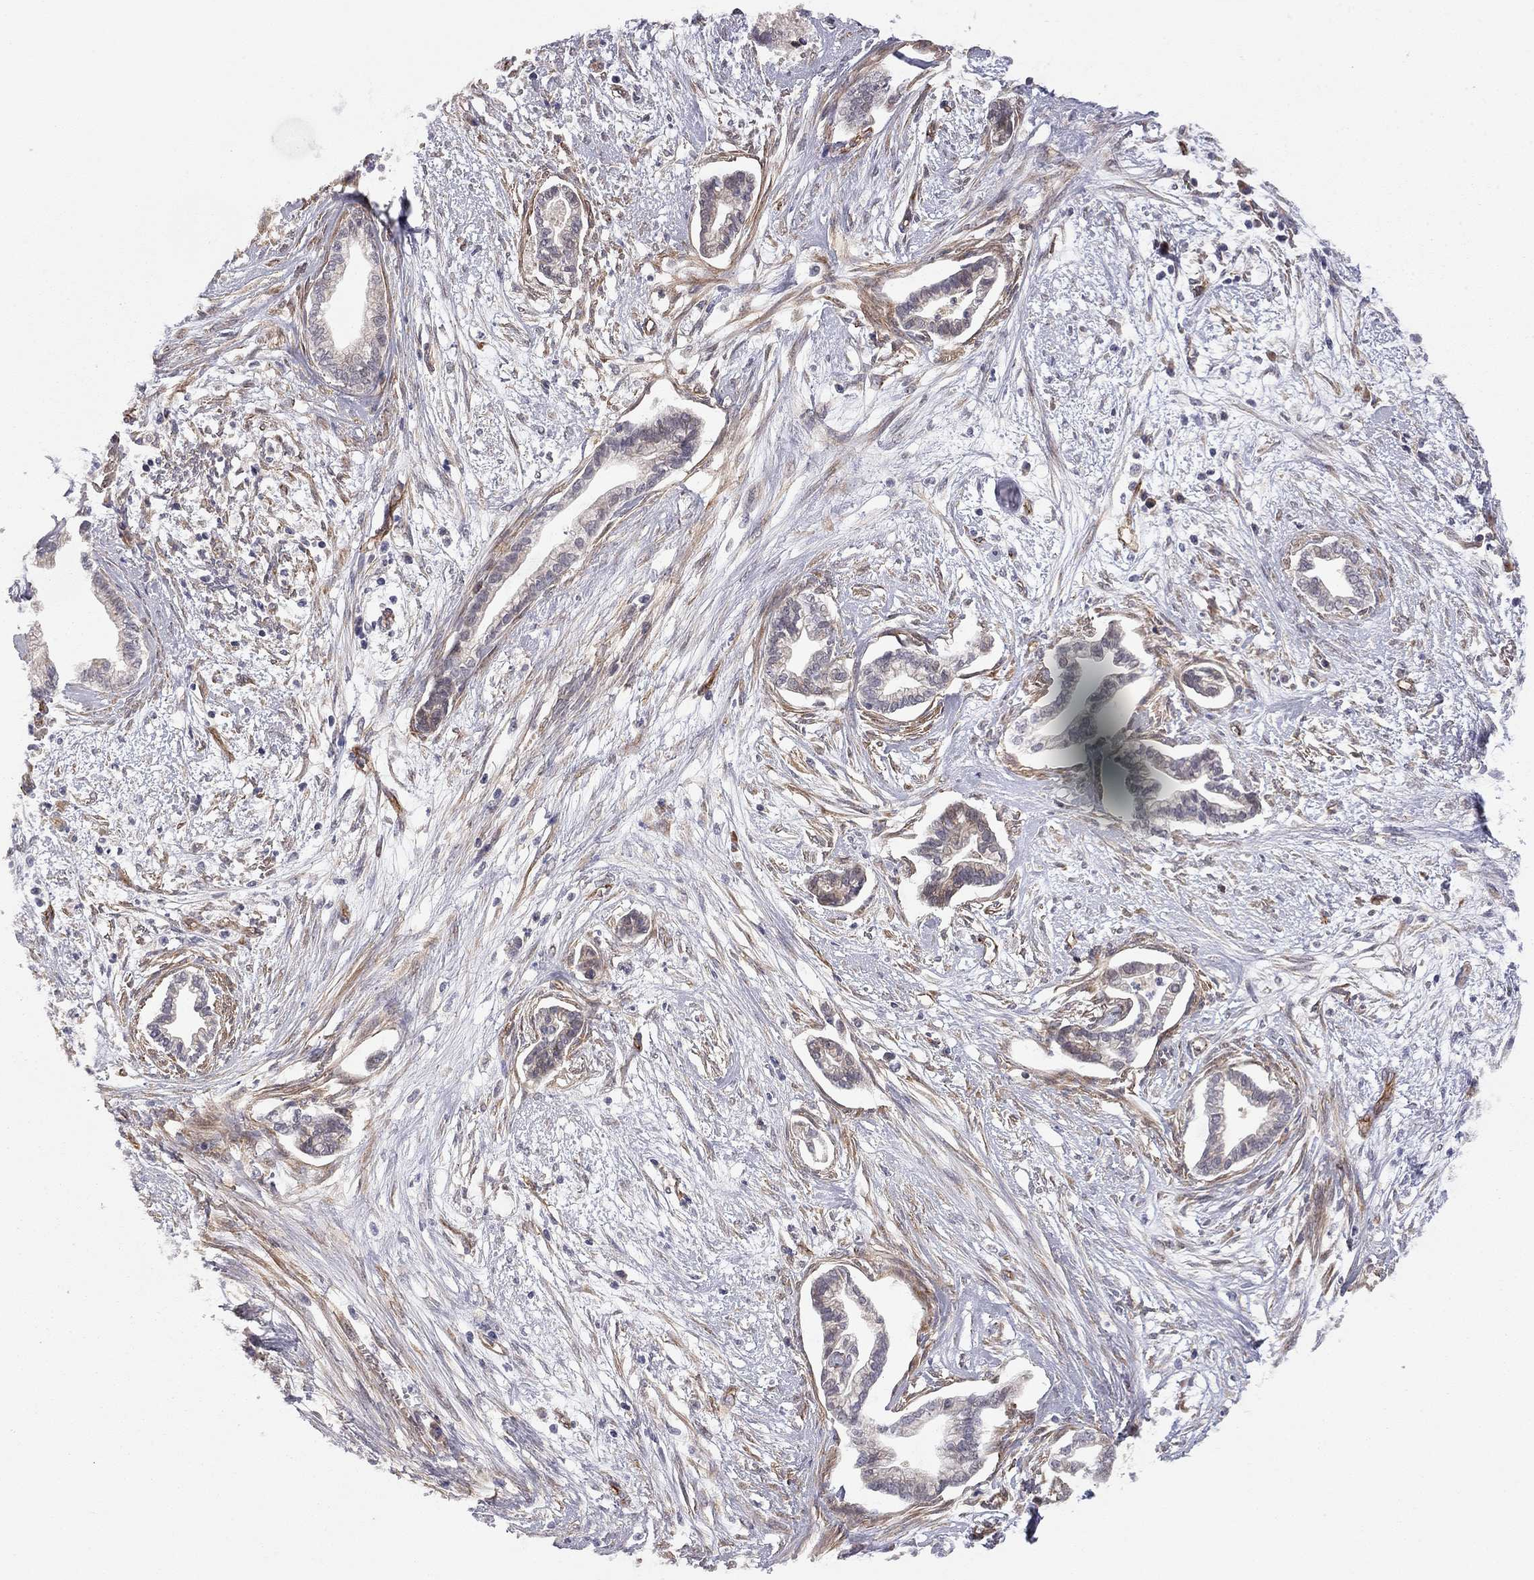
{"staining": {"intensity": "negative", "quantity": "none", "location": "none"}, "tissue": "cervical cancer", "cell_type": "Tumor cells", "image_type": "cancer", "snomed": [{"axis": "morphology", "description": "Adenocarcinoma, NOS"}, {"axis": "topography", "description": "Cervix"}], "caption": "Image shows no significant protein staining in tumor cells of cervical adenocarcinoma.", "gene": "EXOC3L2", "patient": {"sex": "female", "age": 62}}